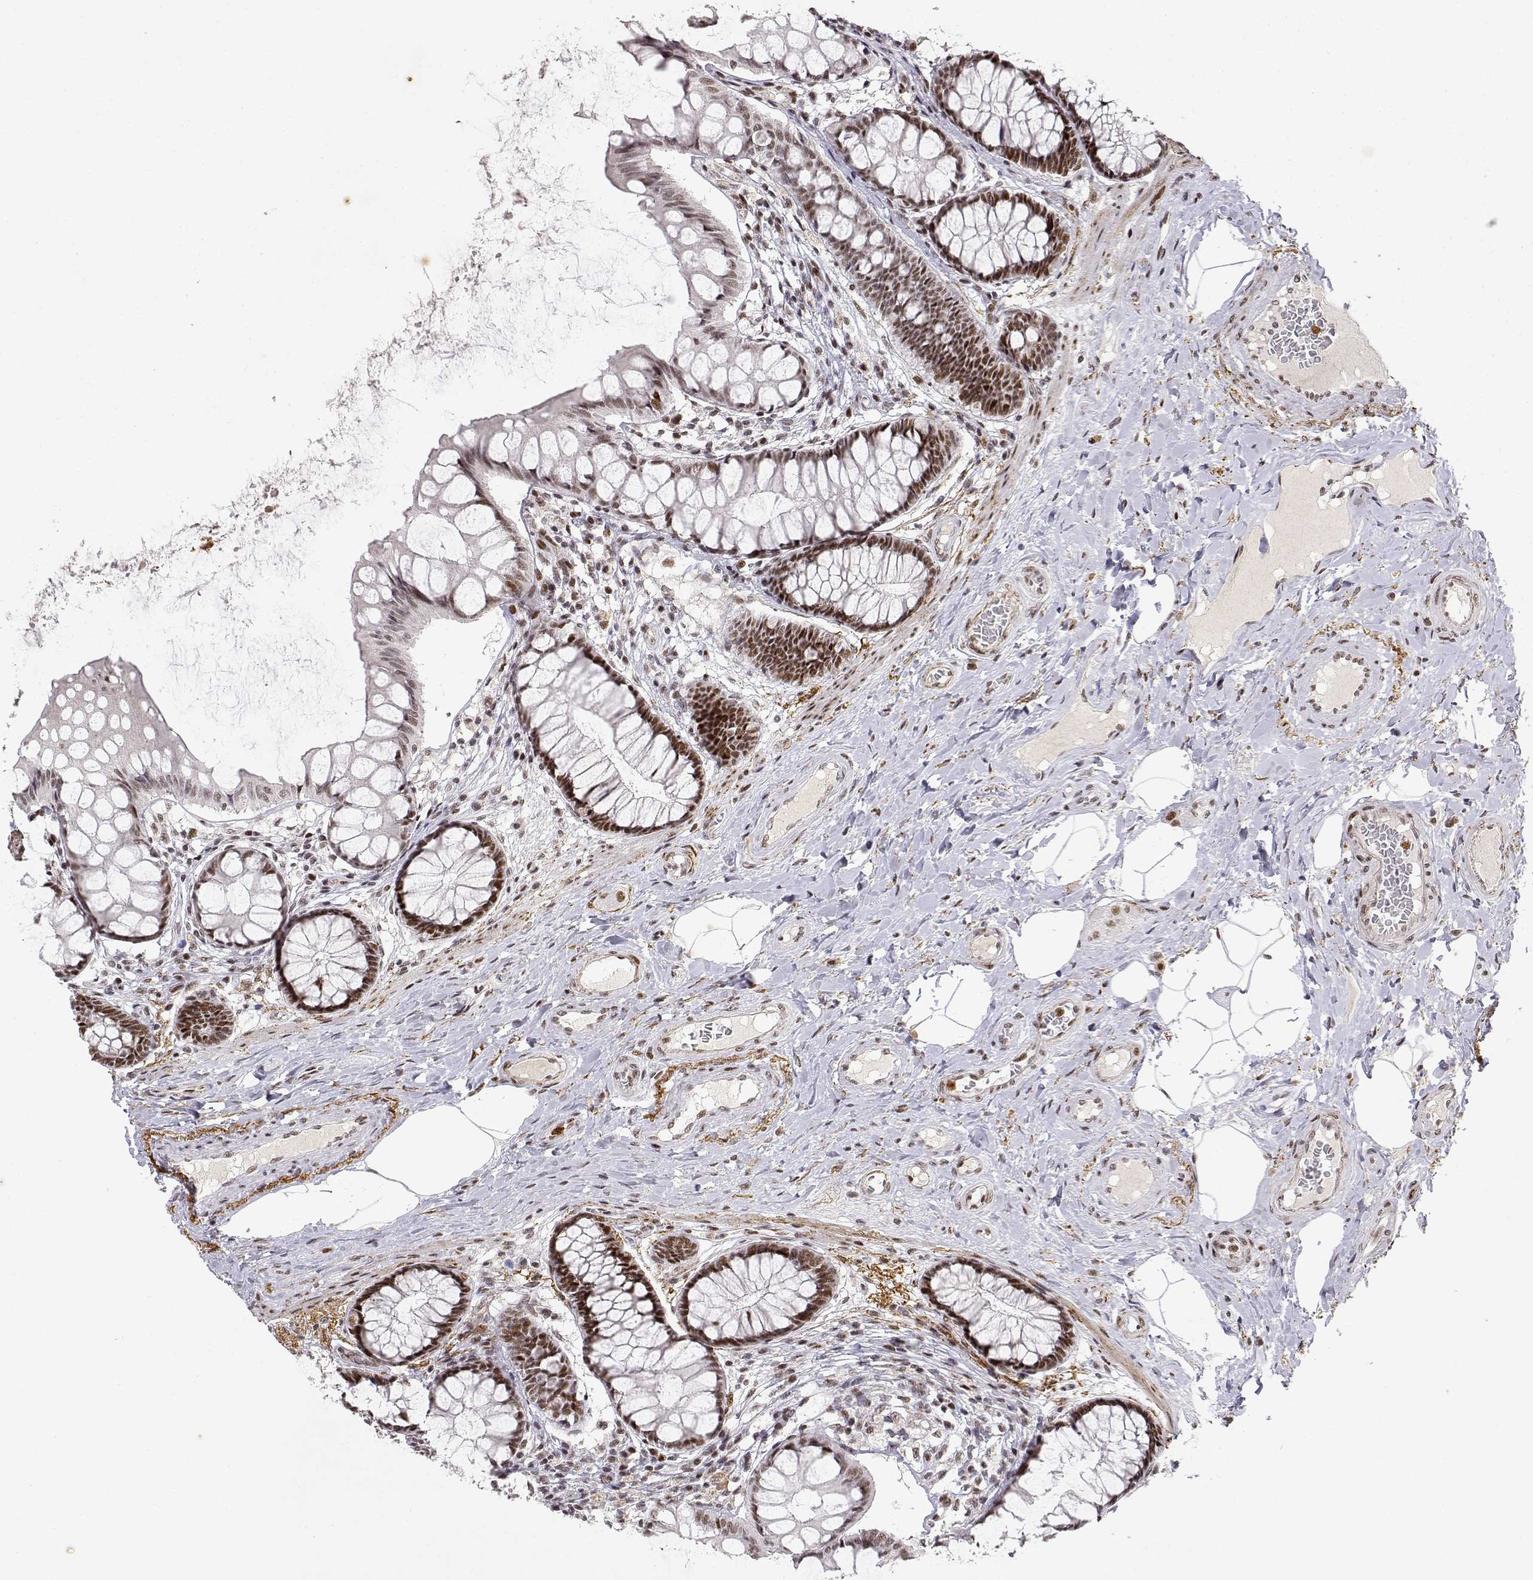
{"staining": {"intensity": "moderate", "quantity": ">75%", "location": "nuclear"}, "tissue": "colon", "cell_type": "Endothelial cells", "image_type": "normal", "snomed": [{"axis": "morphology", "description": "Normal tissue, NOS"}, {"axis": "topography", "description": "Colon"}], "caption": "Colon stained for a protein demonstrates moderate nuclear positivity in endothelial cells. The staining was performed using DAB (3,3'-diaminobenzidine) to visualize the protein expression in brown, while the nuclei were stained in blue with hematoxylin (Magnification: 20x).", "gene": "RSF1", "patient": {"sex": "female", "age": 65}}